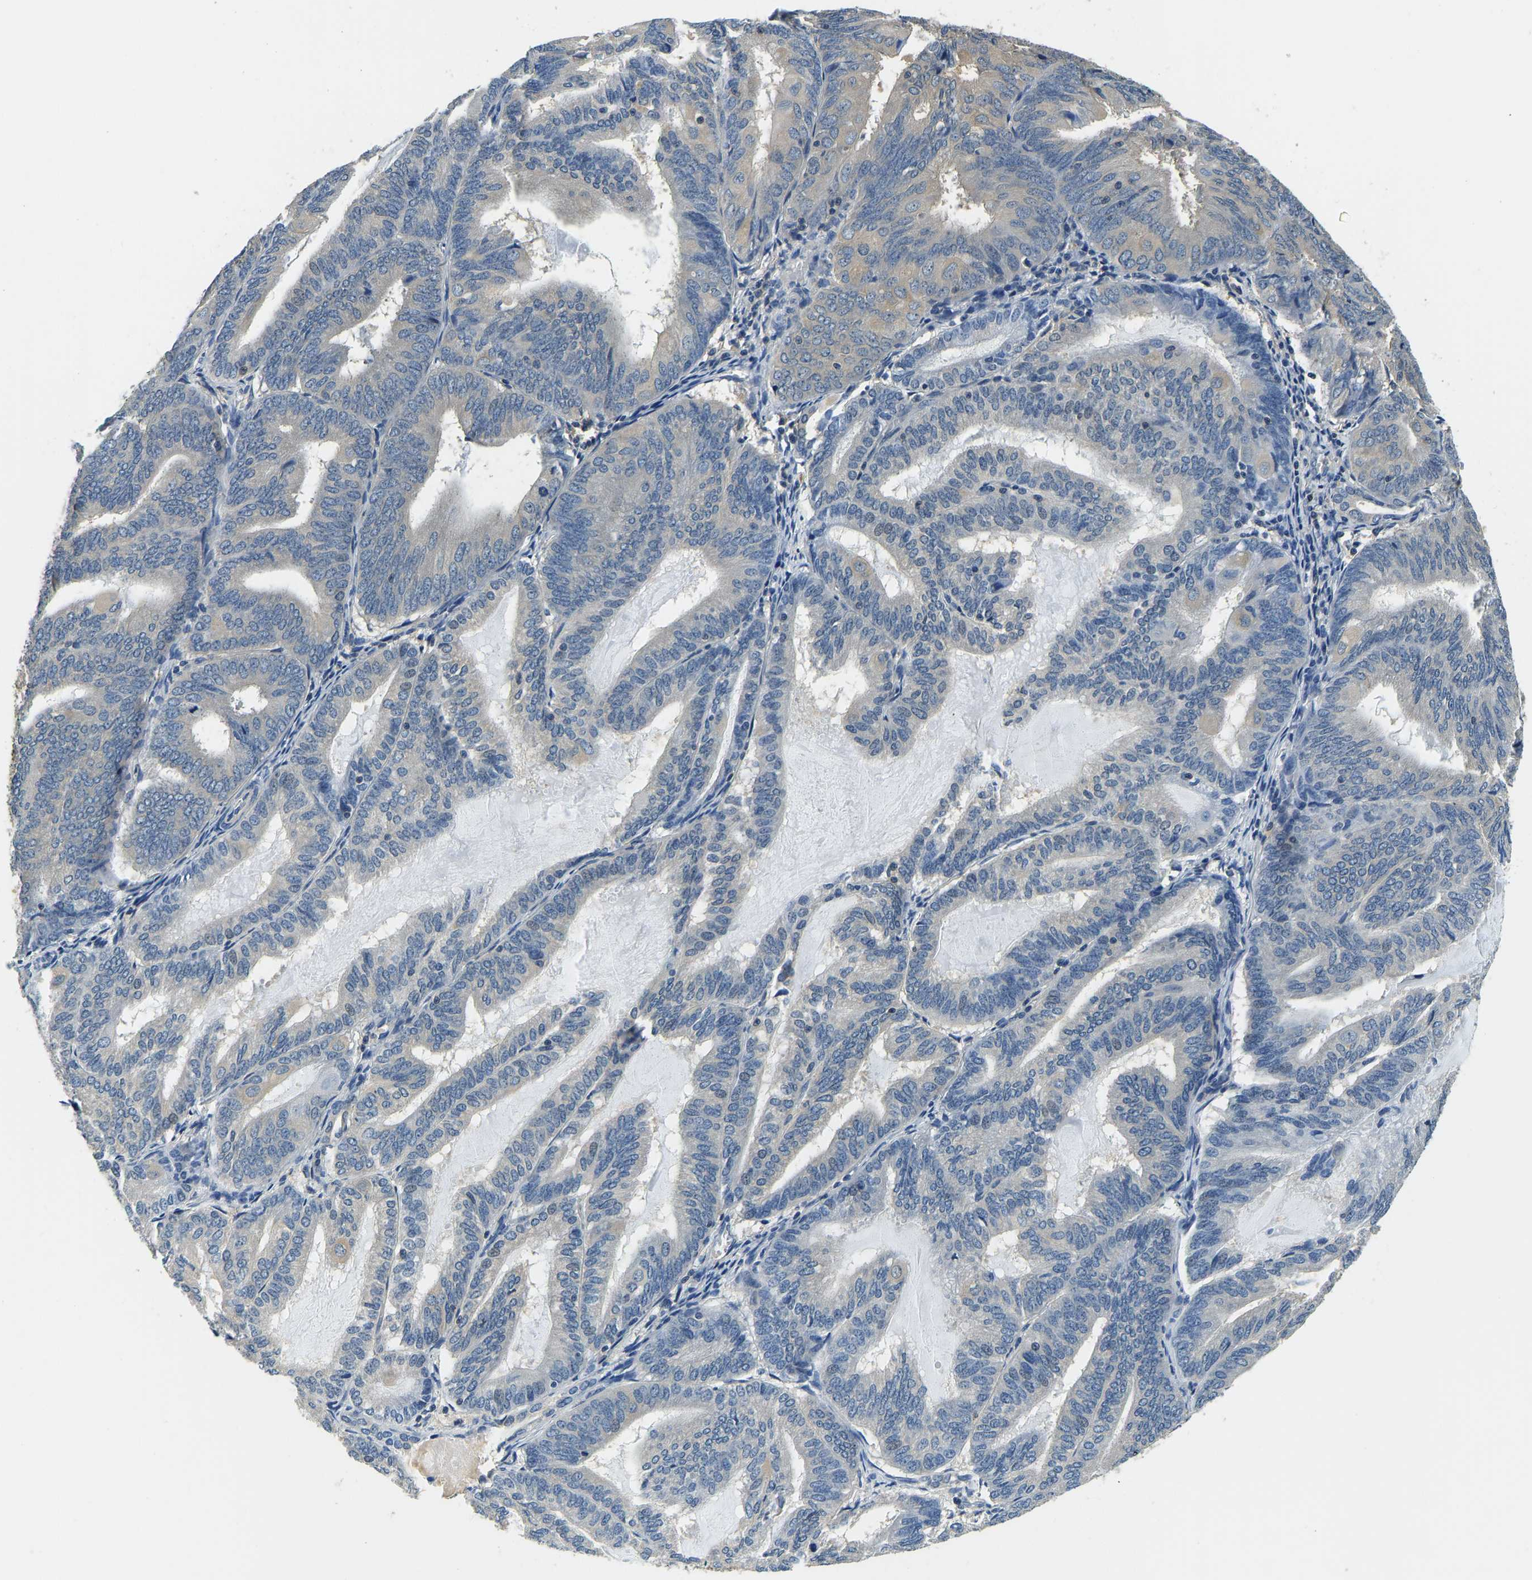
{"staining": {"intensity": "negative", "quantity": "none", "location": "none"}, "tissue": "endometrial cancer", "cell_type": "Tumor cells", "image_type": "cancer", "snomed": [{"axis": "morphology", "description": "Adenocarcinoma, NOS"}, {"axis": "topography", "description": "Endometrium"}], "caption": "This image is of endometrial adenocarcinoma stained with IHC to label a protein in brown with the nuclei are counter-stained blue. There is no positivity in tumor cells.", "gene": "RESF1", "patient": {"sex": "female", "age": 81}}